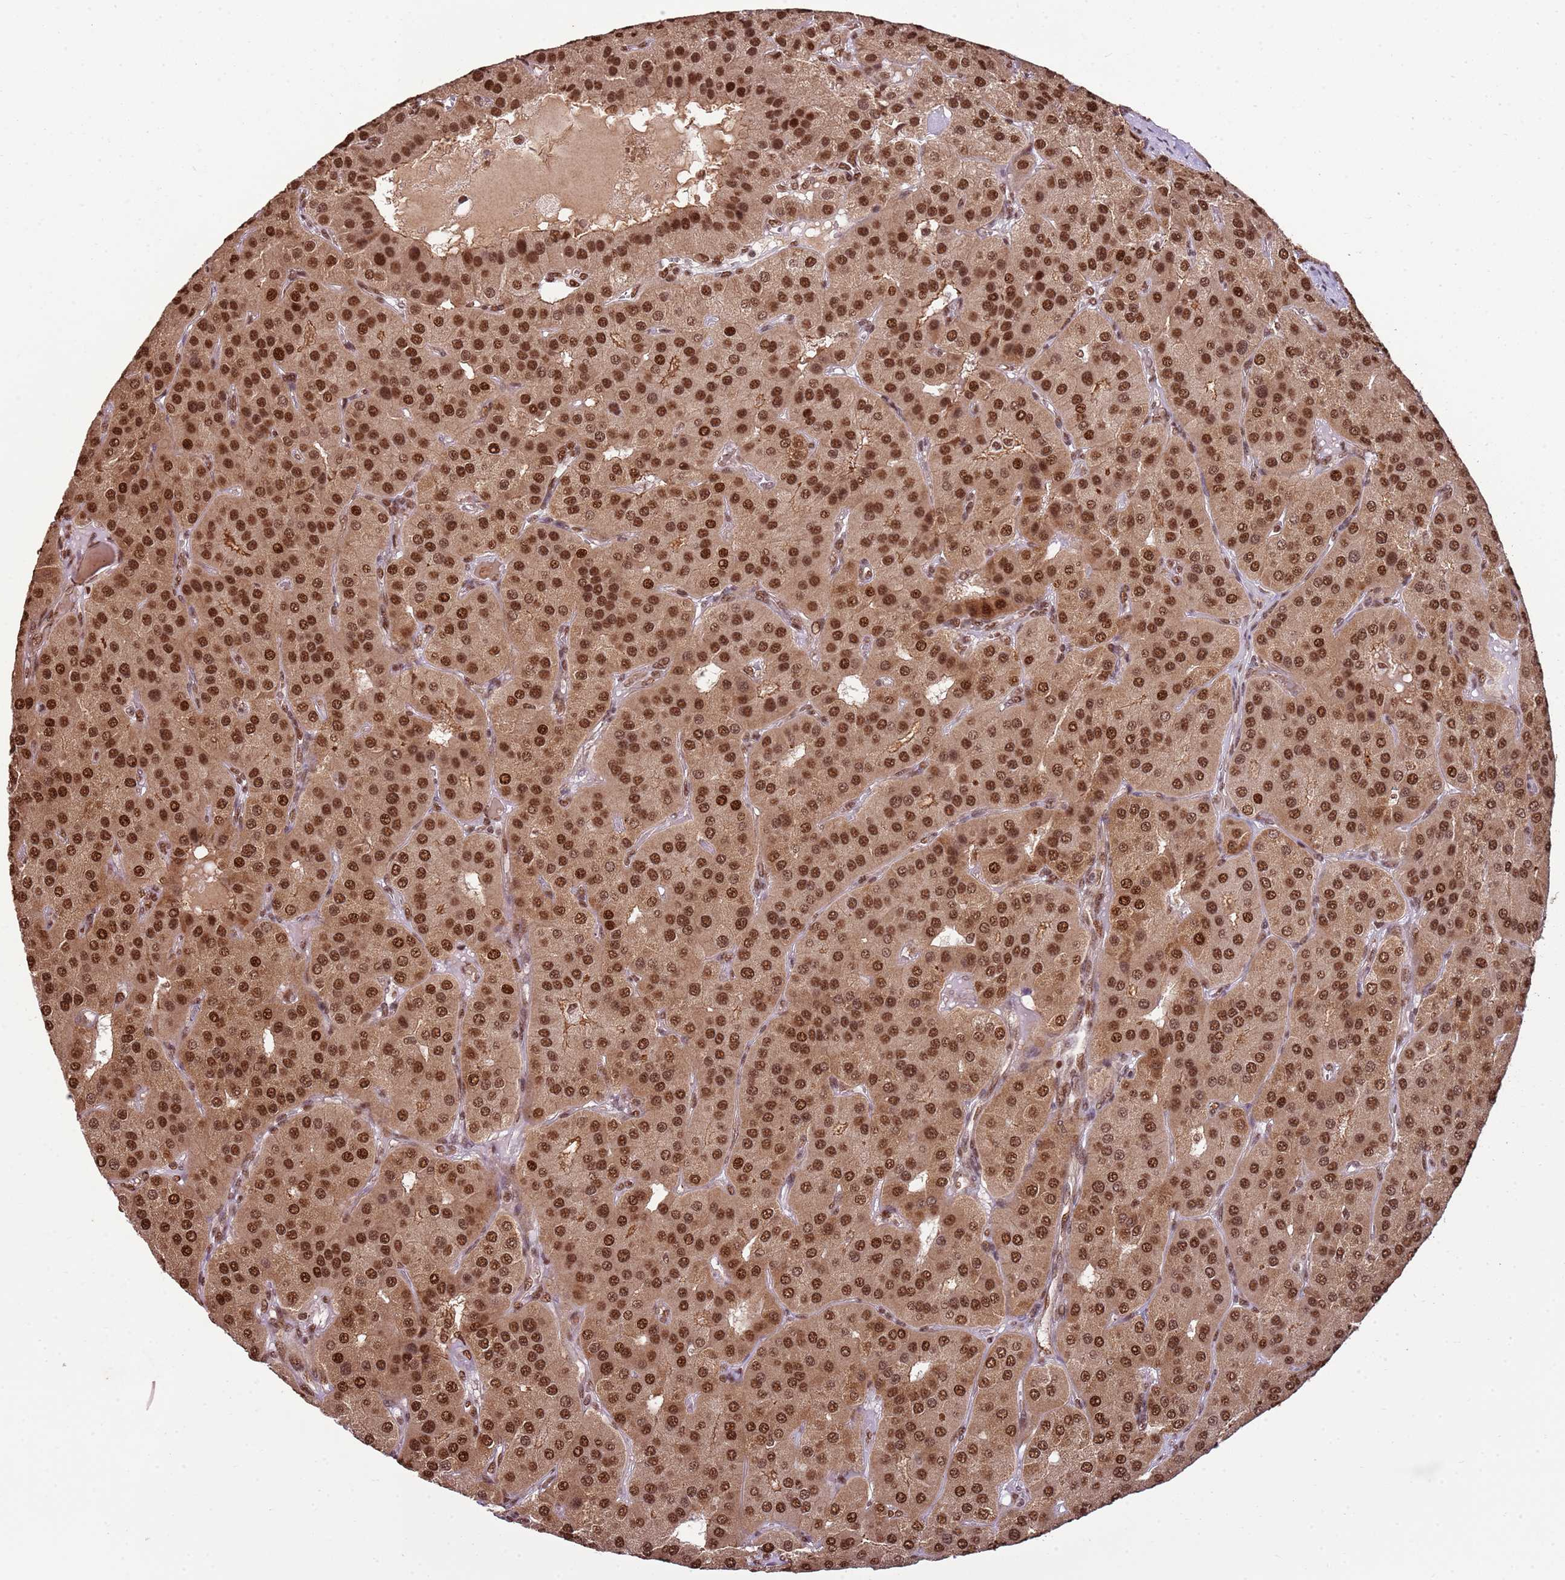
{"staining": {"intensity": "strong", "quantity": ">75%", "location": "nuclear"}, "tissue": "parathyroid gland", "cell_type": "Glandular cells", "image_type": "normal", "snomed": [{"axis": "morphology", "description": "Normal tissue, NOS"}, {"axis": "morphology", "description": "Adenoma, NOS"}, {"axis": "topography", "description": "Parathyroid gland"}], "caption": "Immunohistochemical staining of normal human parathyroid gland displays strong nuclear protein staining in about >75% of glandular cells.", "gene": "ZBTB12", "patient": {"sex": "female", "age": 86}}